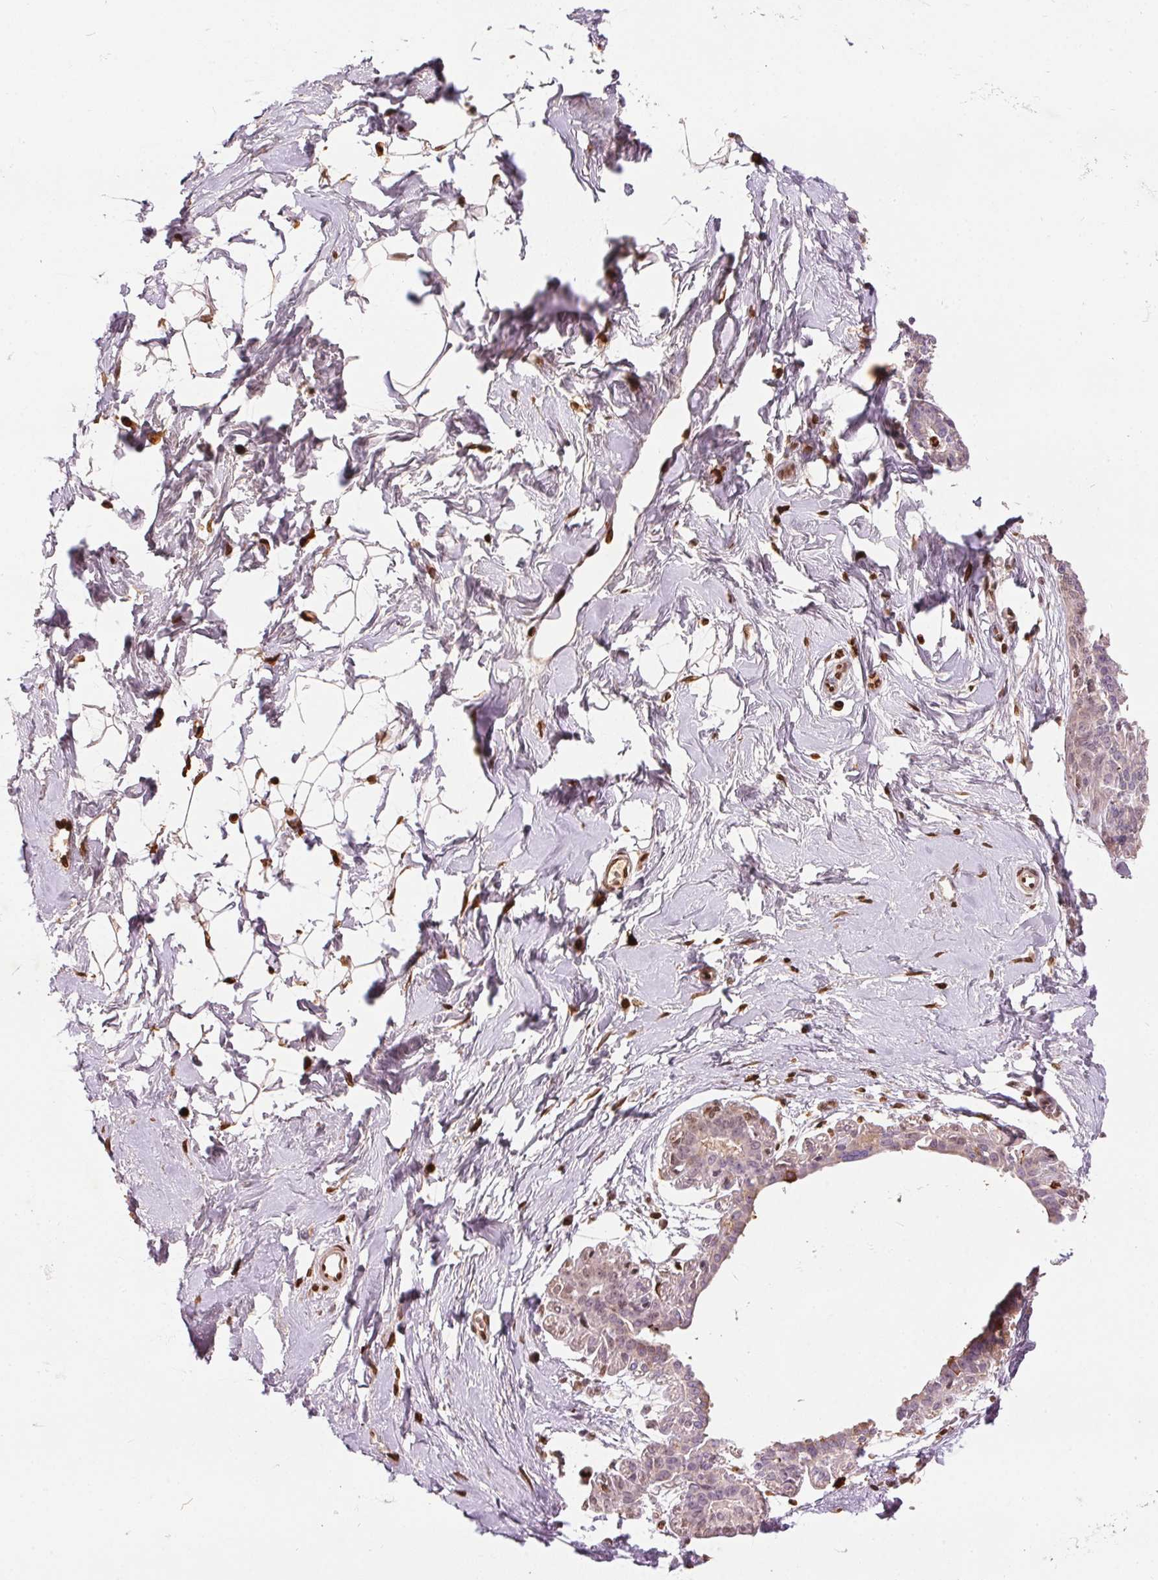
{"staining": {"intensity": "moderate", "quantity": "25%-75%", "location": "cytoplasmic/membranous,nuclear"}, "tissue": "breast", "cell_type": "Adipocytes", "image_type": "normal", "snomed": [{"axis": "morphology", "description": "Normal tissue, NOS"}, {"axis": "topography", "description": "Breast"}], "caption": "A high-resolution histopathology image shows immunohistochemistry staining of benign breast, which shows moderate cytoplasmic/membranous,nuclear positivity in about 25%-75% of adipocytes. The protein of interest is stained brown, and the nuclei are stained in blue (DAB IHC with brightfield microscopy, high magnification).", "gene": "ORM1", "patient": {"sex": "female", "age": 45}}